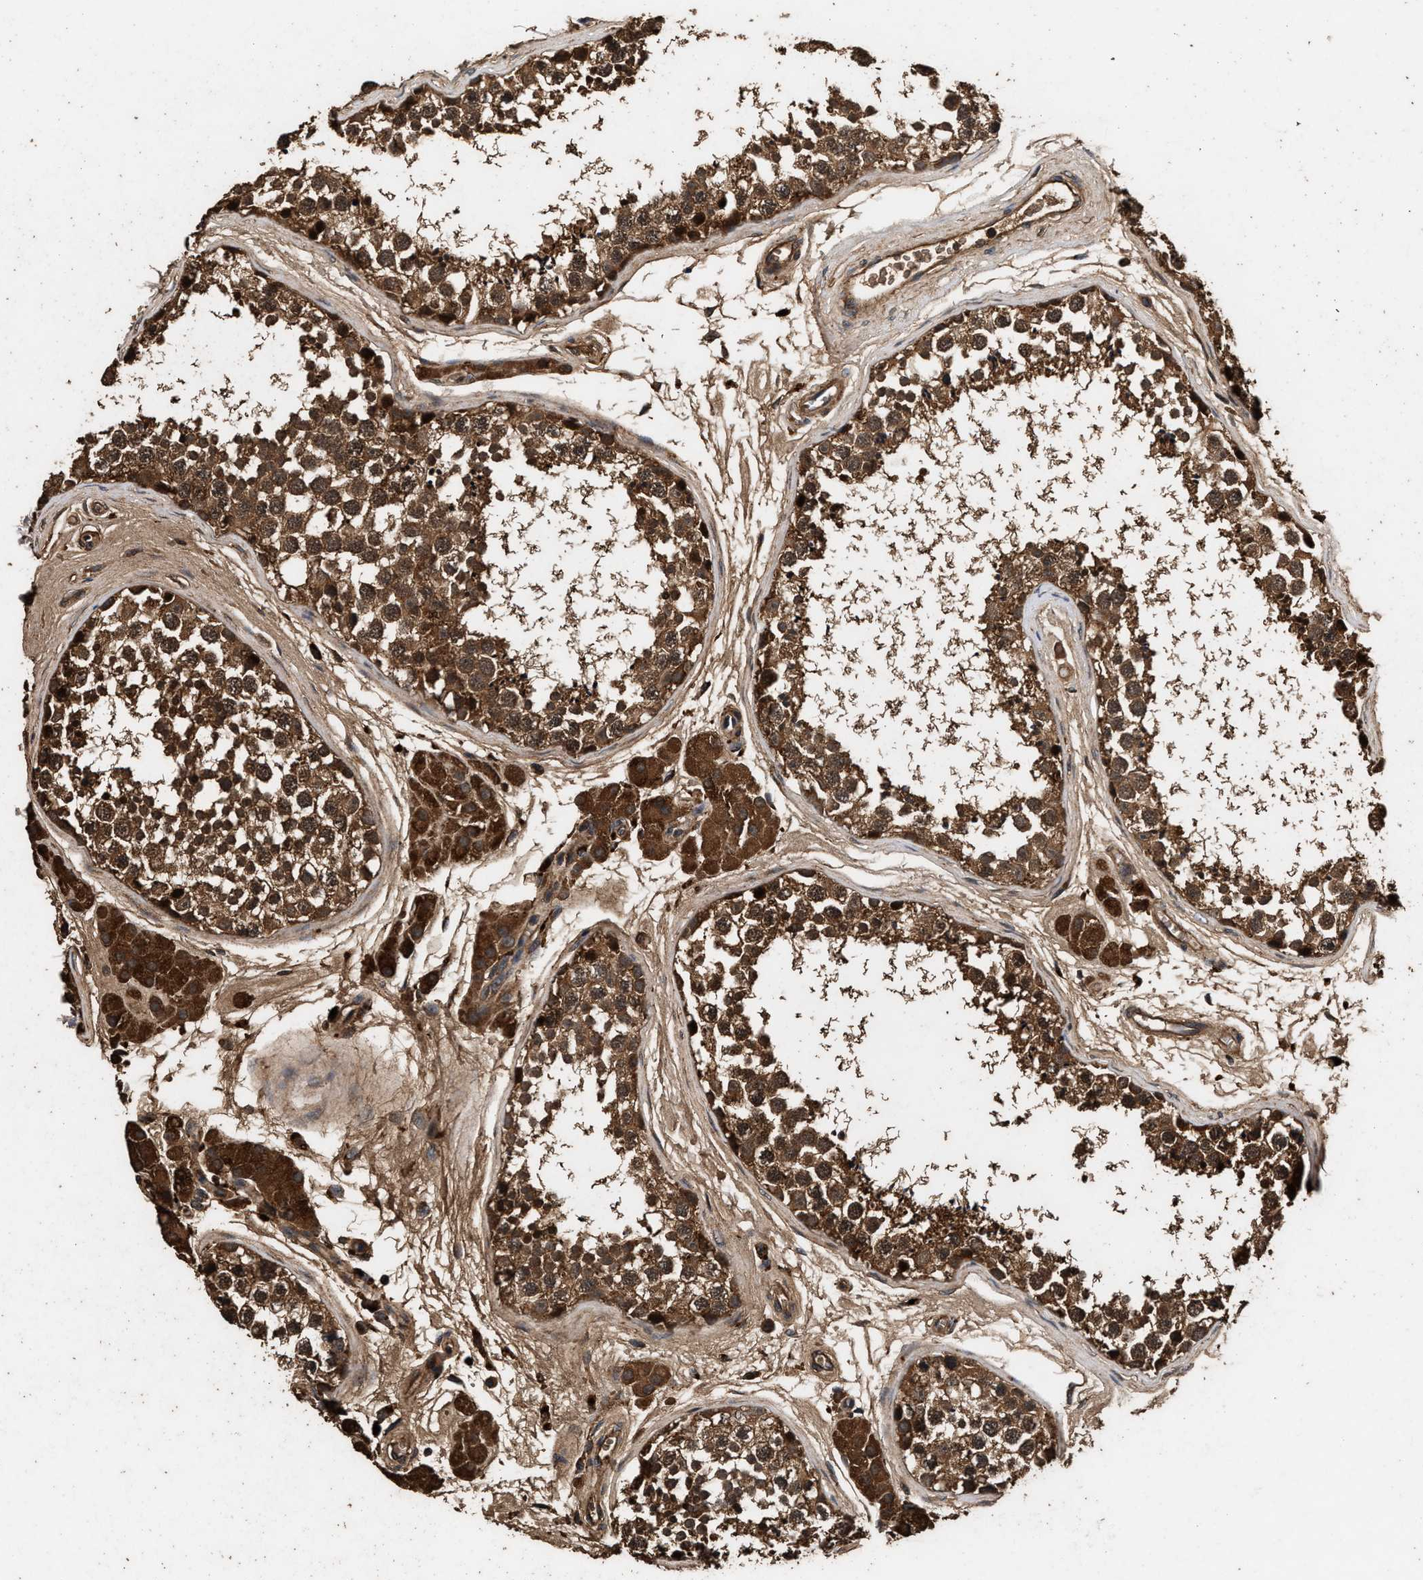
{"staining": {"intensity": "strong", "quantity": ">75%", "location": "cytoplasmic/membranous"}, "tissue": "testis", "cell_type": "Cells in seminiferous ducts", "image_type": "normal", "snomed": [{"axis": "morphology", "description": "Normal tissue, NOS"}, {"axis": "topography", "description": "Testis"}], "caption": "IHC histopathology image of unremarkable testis stained for a protein (brown), which exhibits high levels of strong cytoplasmic/membranous expression in approximately >75% of cells in seminiferous ducts.", "gene": "ENSG00000286112", "patient": {"sex": "male", "age": 56}}